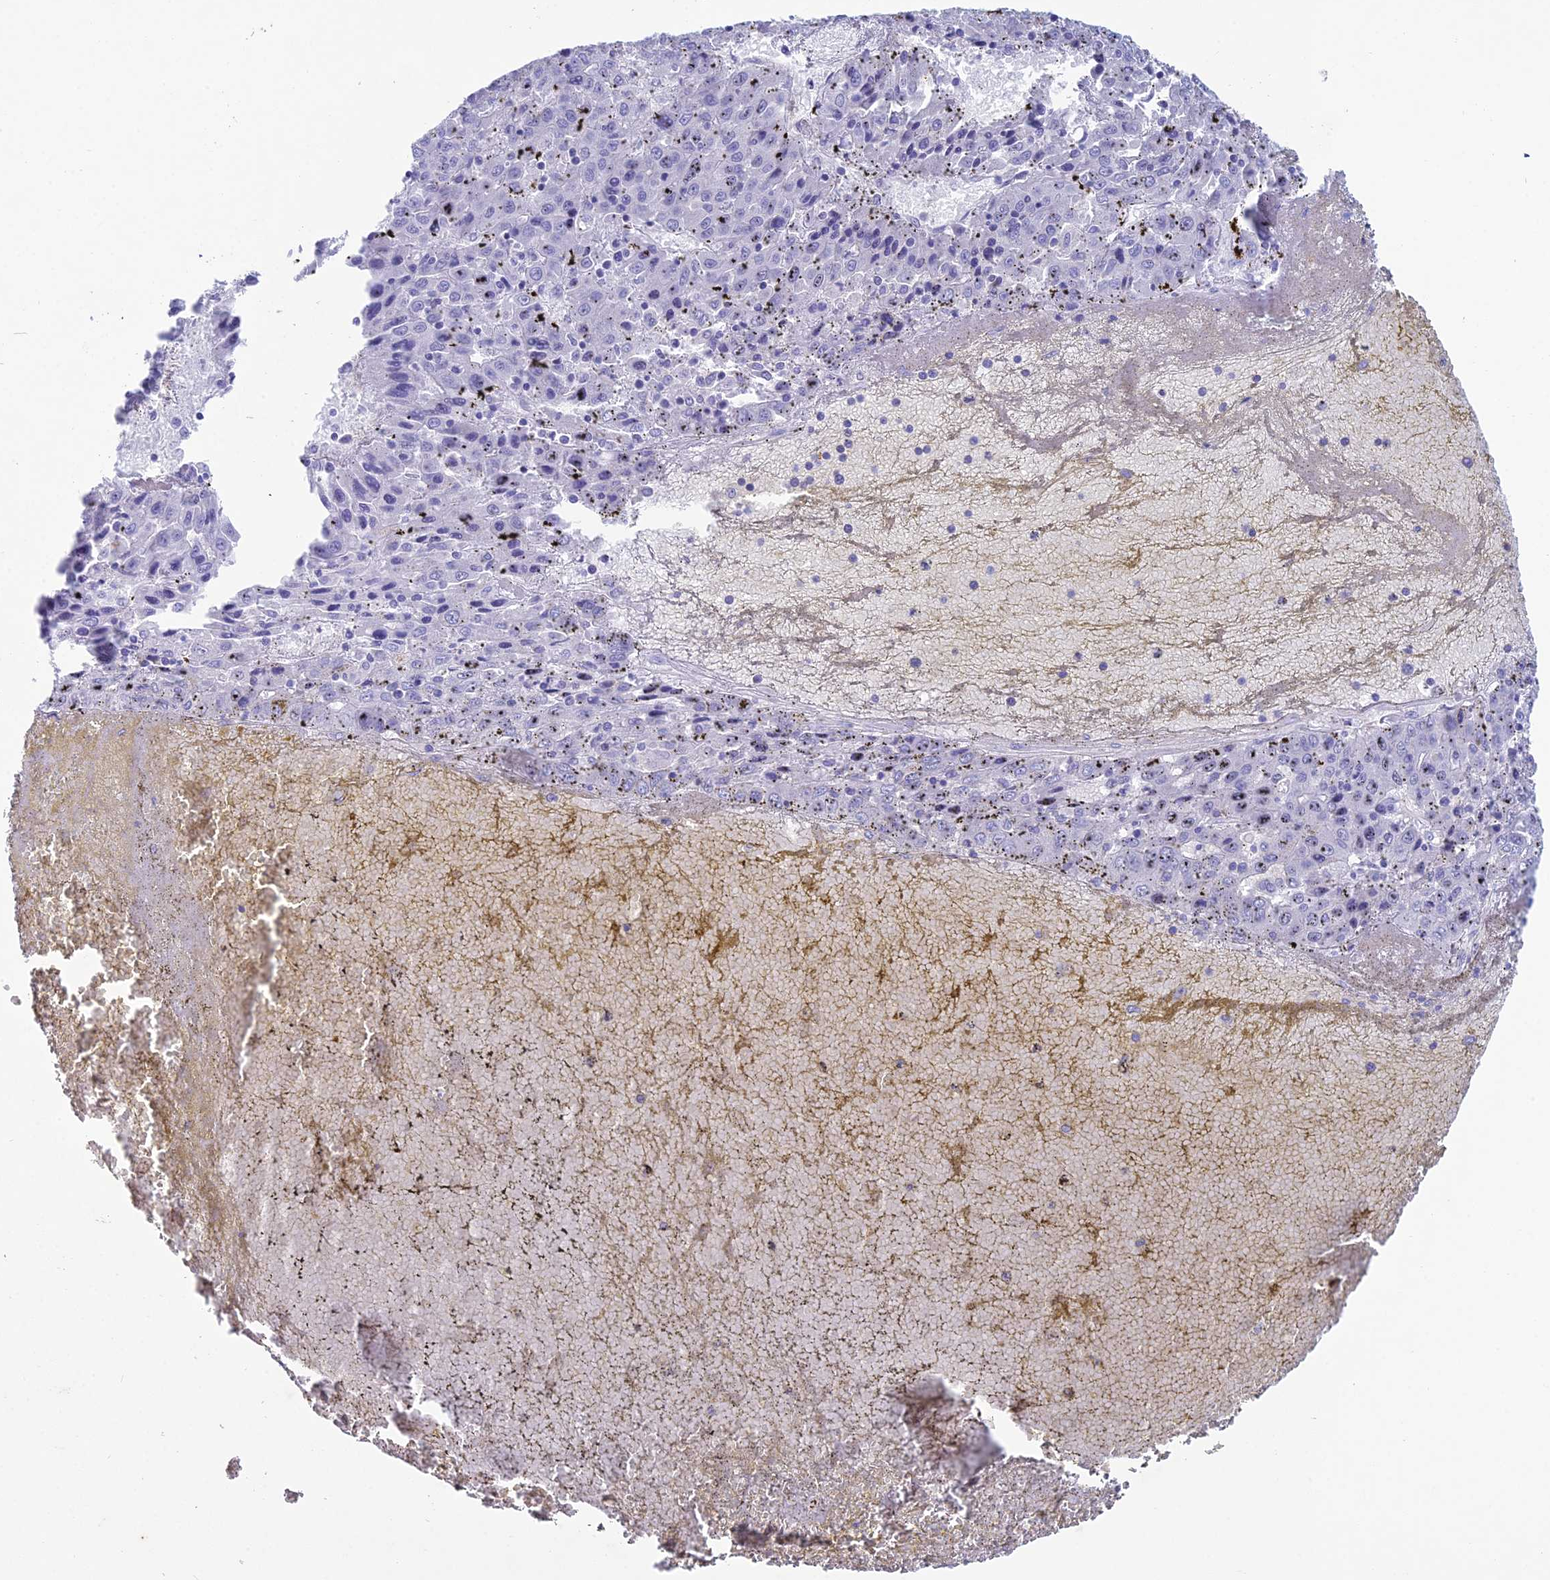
{"staining": {"intensity": "negative", "quantity": "none", "location": "none"}, "tissue": "liver cancer", "cell_type": "Tumor cells", "image_type": "cancer", "snomed": [{"axis": "morphology", "description": "Carcinoma, Hepatocellular, NOS"}, {"axis": "topography", "description": "Liver"}], "caption": "Tumor cells show no significant protein staining in liver hepatocellular carcinoma.", "gene": "NCAM1", "patient": {"sex": "female", "age": 53}}